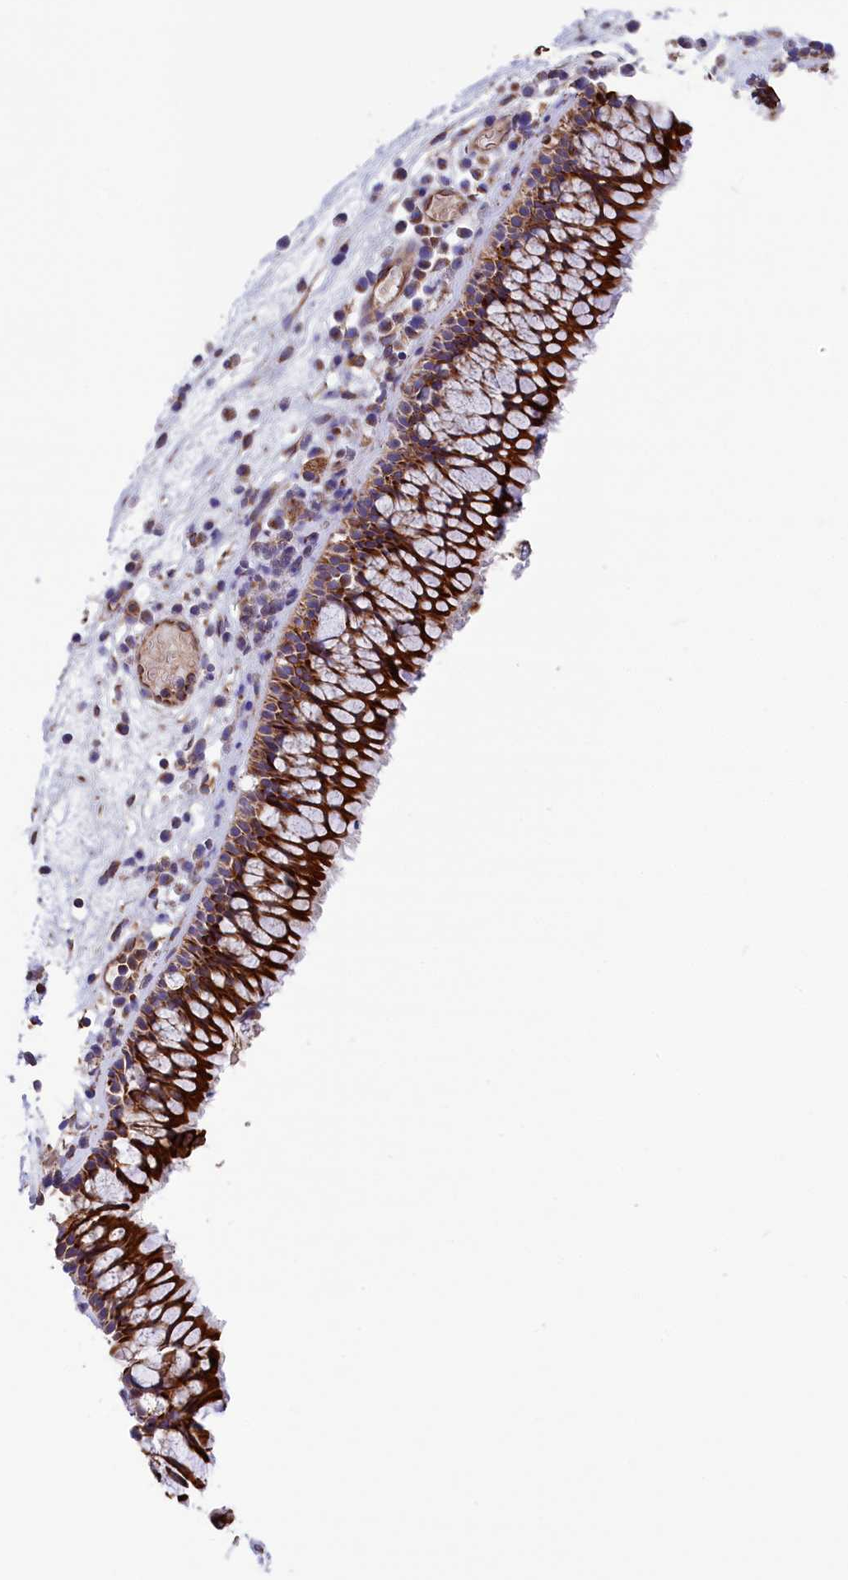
{"staining": {"intensity": "strong", "quantity": ">75%", "location": "cytoplasmic/membranous"}, "tissue": "nasopharynx", "cell_type": "Respiratory epithelial cells", "image_type": "normal", "snomed": [{"axis": "morphology", "description": "Normal tissue, NOS"}, {"axis": "morphology", "description": "Inflammation, NOS"}, {"axis": "morphology", "description": "Malignant melanoma, Metastatic site"}, {"axis": "topography", "description": "Nasopharynx"}], "caption": "Immunohistochemistry (IHC) (DAB (3,3'-diaminobenzidine)) staining of normal human nasopharynx demonstrates strong cytoplasmic/membranous protein staining in approximately >75% of respiratory epithelial cells. The protein of interest is stained brown, and the nuclei are stained in blue (DAB IHC with brightfield microscopy, high magnification).", "gene": "GATB", "patient": {"sex": "male", "age": 70}}